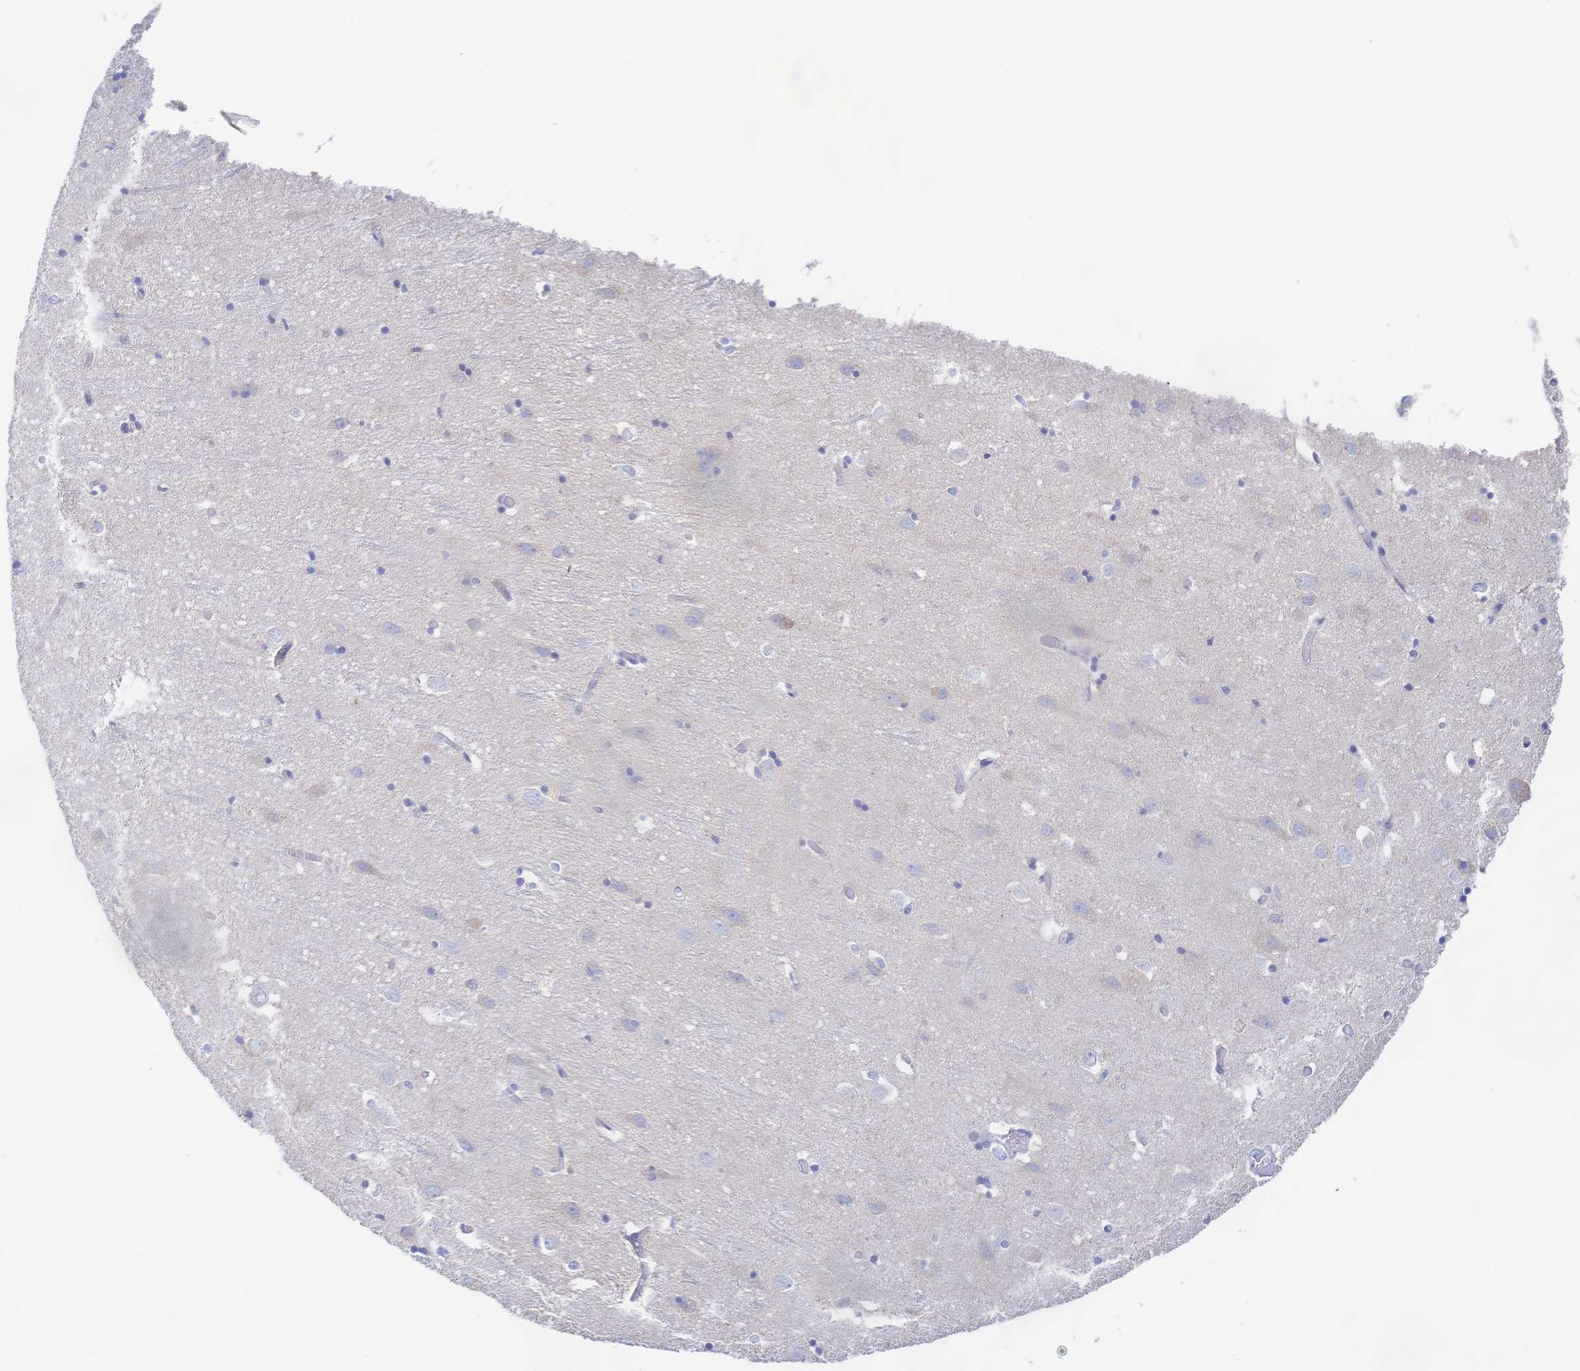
{"staining": {"intensity": "negative", "quantity": "none", "location": "none"}, "tissue": "cerebral cortex", "cell_type": "Endothelial cells", "image_type": "normal", "snomed": [{"axis": "morphology", "description": "Normal tissue, NOS"}, {"axis": "topography", "description": "Cerebral cortex"}], "caption": "High power microscopy micrograph of an immunohistochemistry (IHC) histopathology image of unremarkable cerebral cortex, revealing no significant staining in endothelial cells.", "gene": "SYNGR4", "patient": {"sex": "male", "age": 70}}